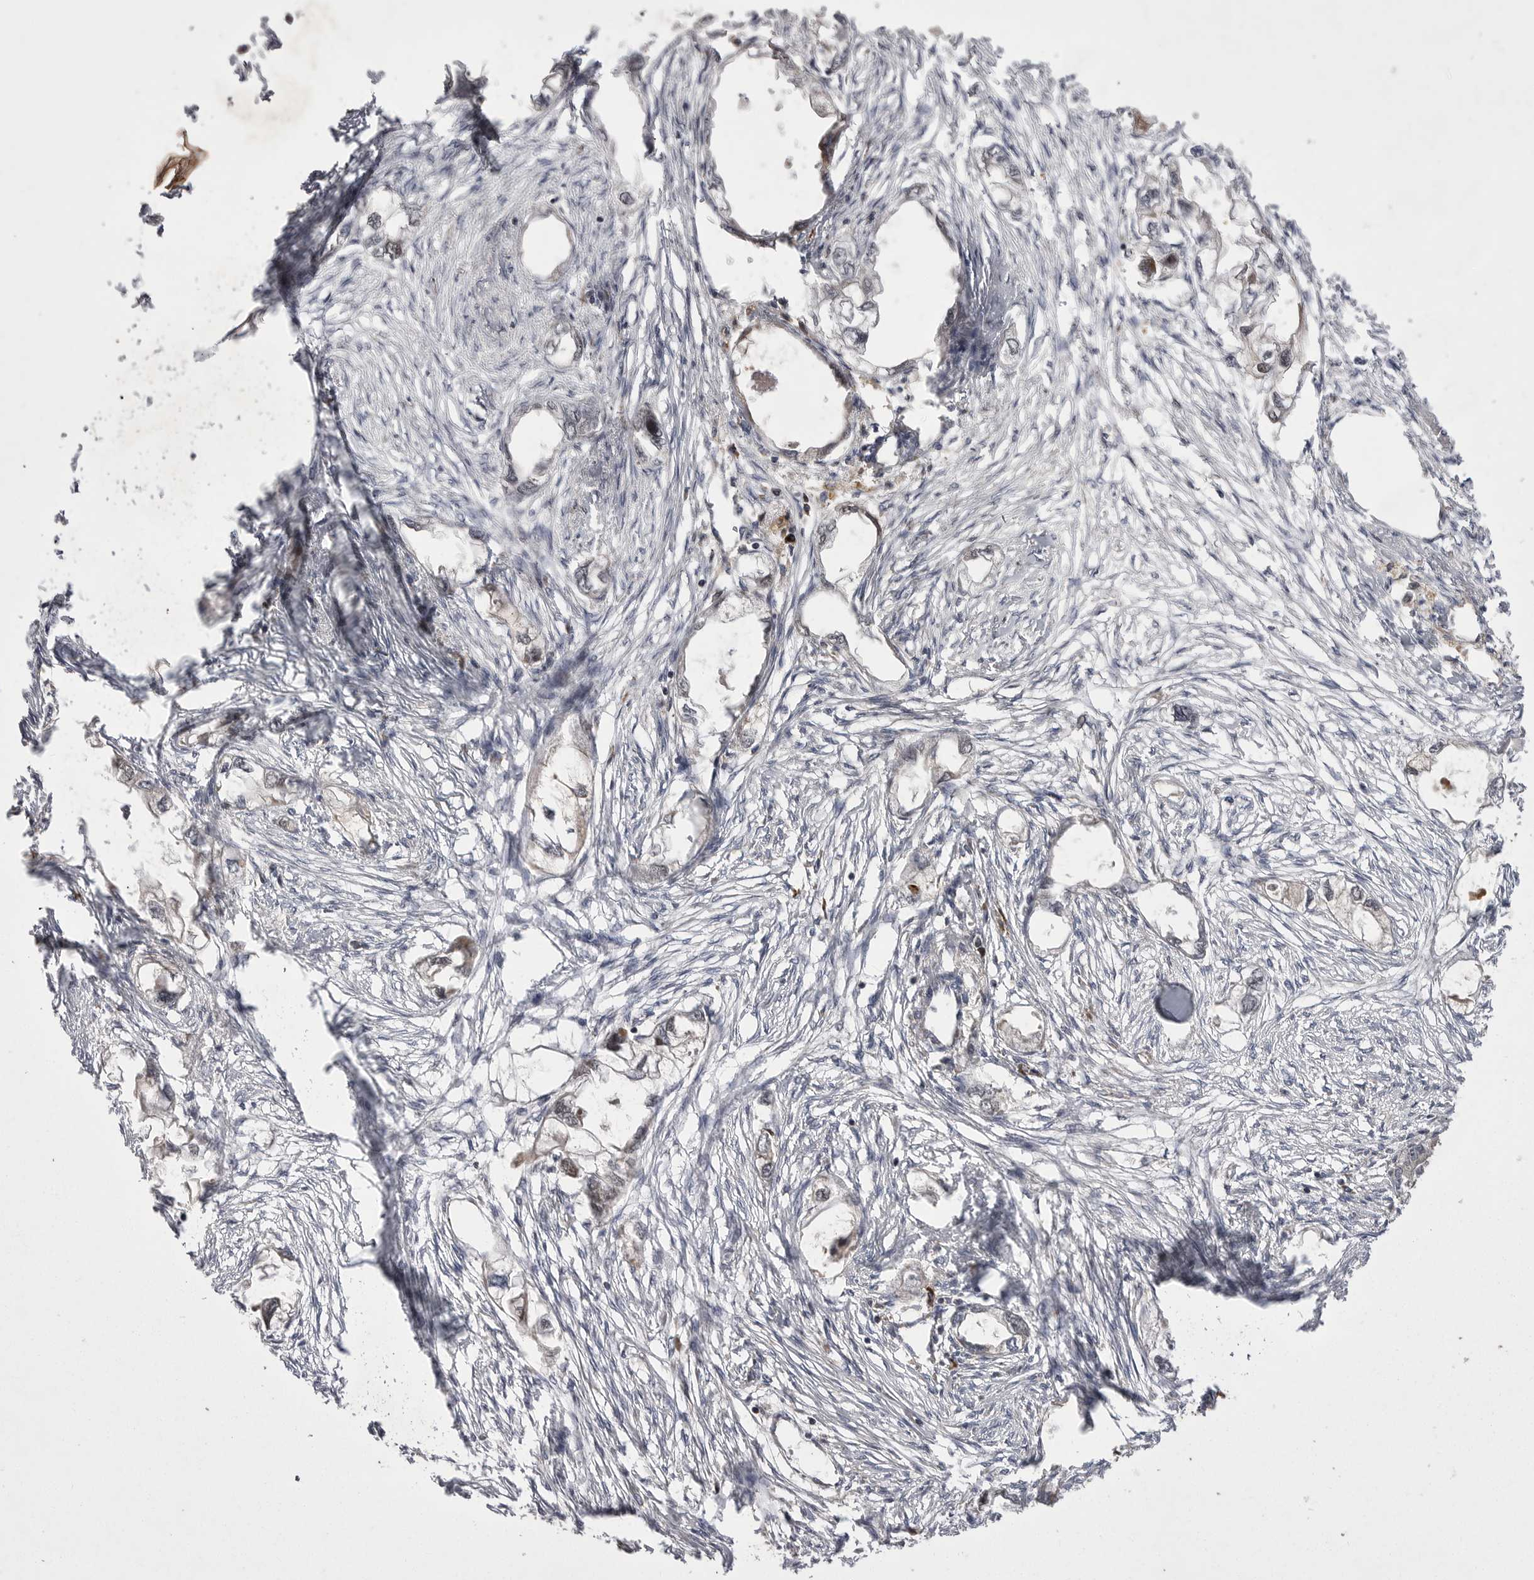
{"staining": {"intensity": "negative", "quantity": "none", "location": "none"}, "tissue": "endometrial cancer", "cell_type": "Tumor cells", "image_type": "cancer", "snomed": [{"axis": "morphology", "description": "Adenocarcinoma, NOS"}, {"axis": "morphology", "description": "Adenocarcinoma, metastatic, NOS"}, {"axis": "topography", "description": "Adipose tissue"}, {"axis": "topography", "description": "Endometrium"}], "caption": "Immunohistochemistry (IHC) of human metastatic adenocarcinoma (endometrial) displays no expression in tumor cells. Nuclei are stained in blue.", "gene": "KYAT3", "patient": {"sex": "female", "age": 67}}